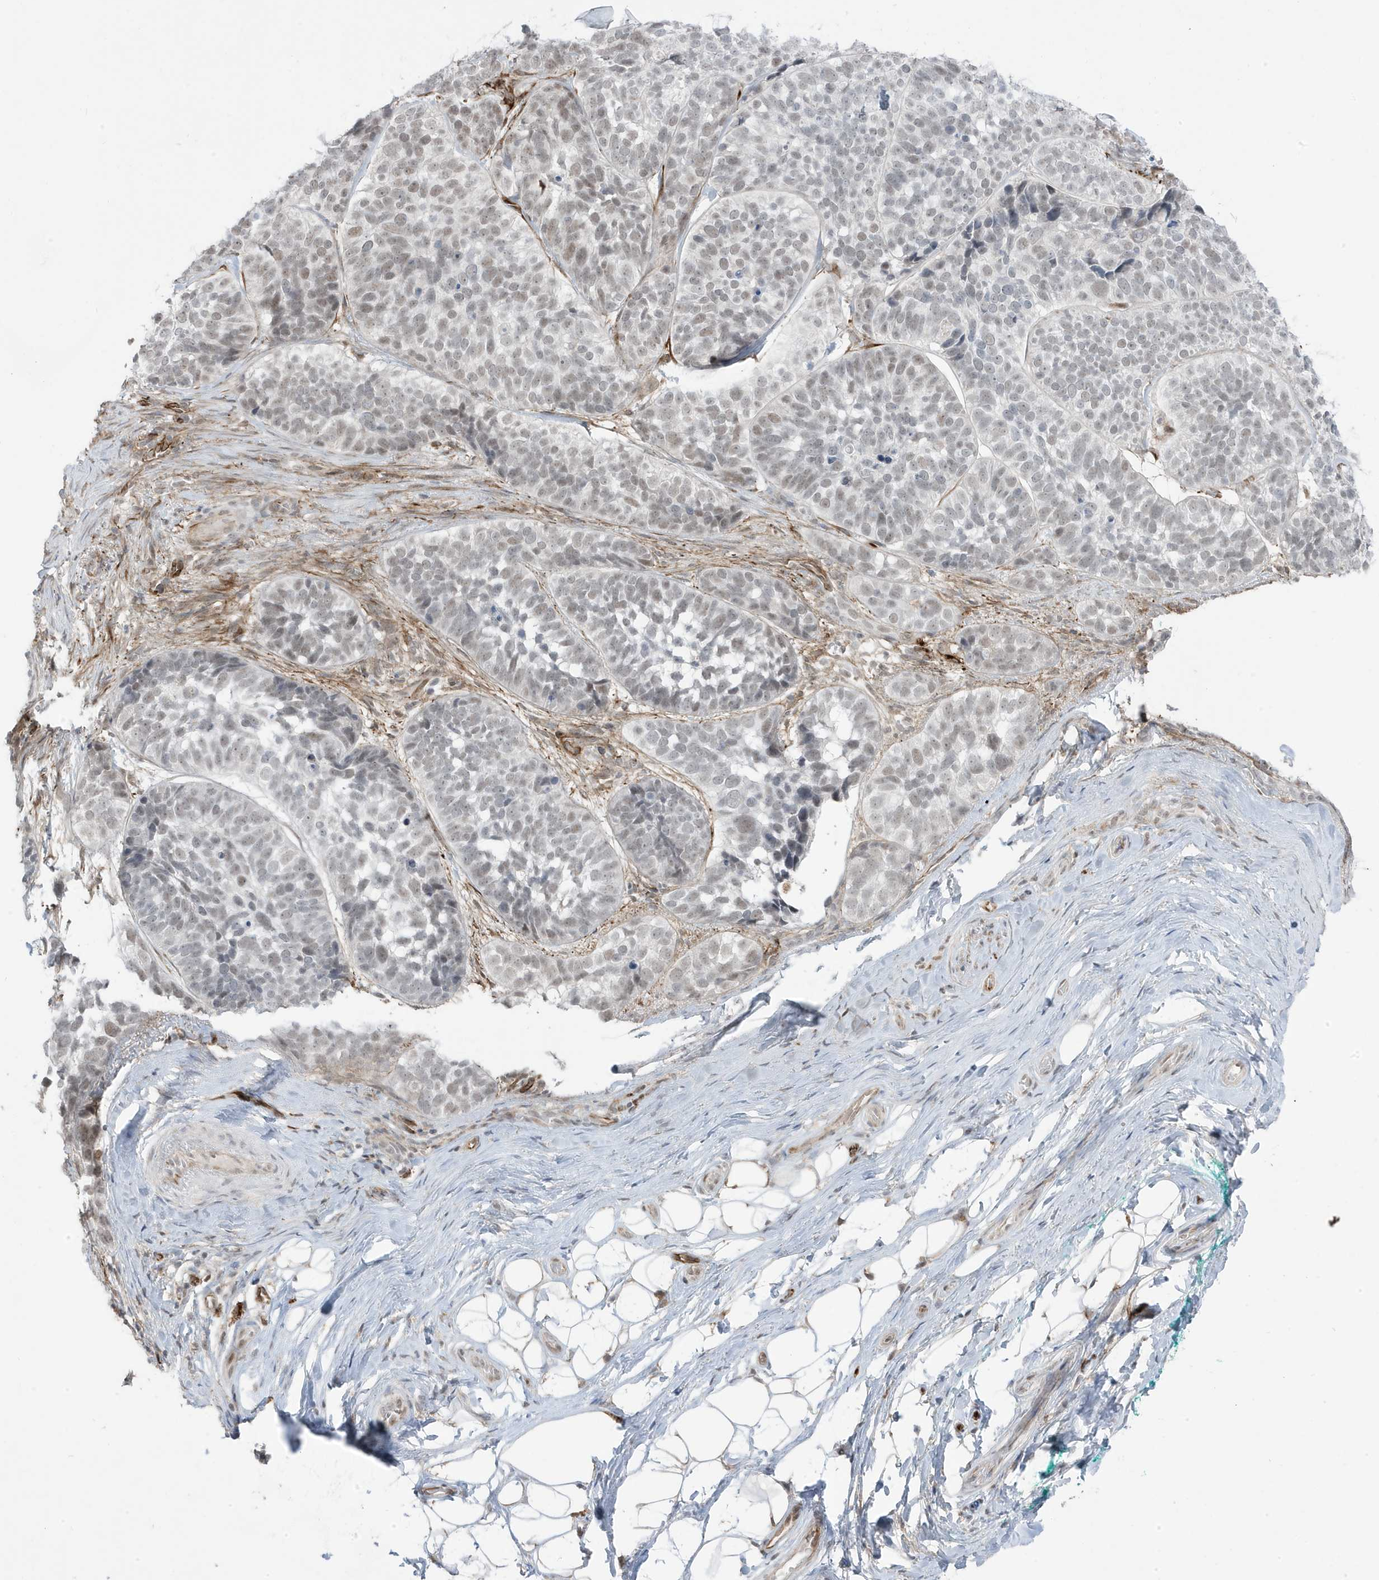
{"staining": {"intensity": "weak", "quantity": "25%-75%", "location": "nuclear"}, "tissue": "skin cancer", "cell_type": "Tumor cells", "image_type": "cancer", "snomed": [{"axis": "morphology", "description": "Basal cell carcinoma"}, {"axis": "topography", "description": "Skin"}], "caption": "Immunohistochemistry (IHC) (DAB (3,3'-diaminobenzidine)) staining of skin cancer demonstrates weak nuclear protein staining in approximately 25%-75% of tumor cells.", "gene": "ADAMTSL3", "patient": {"sex": "male", "age": 62}}